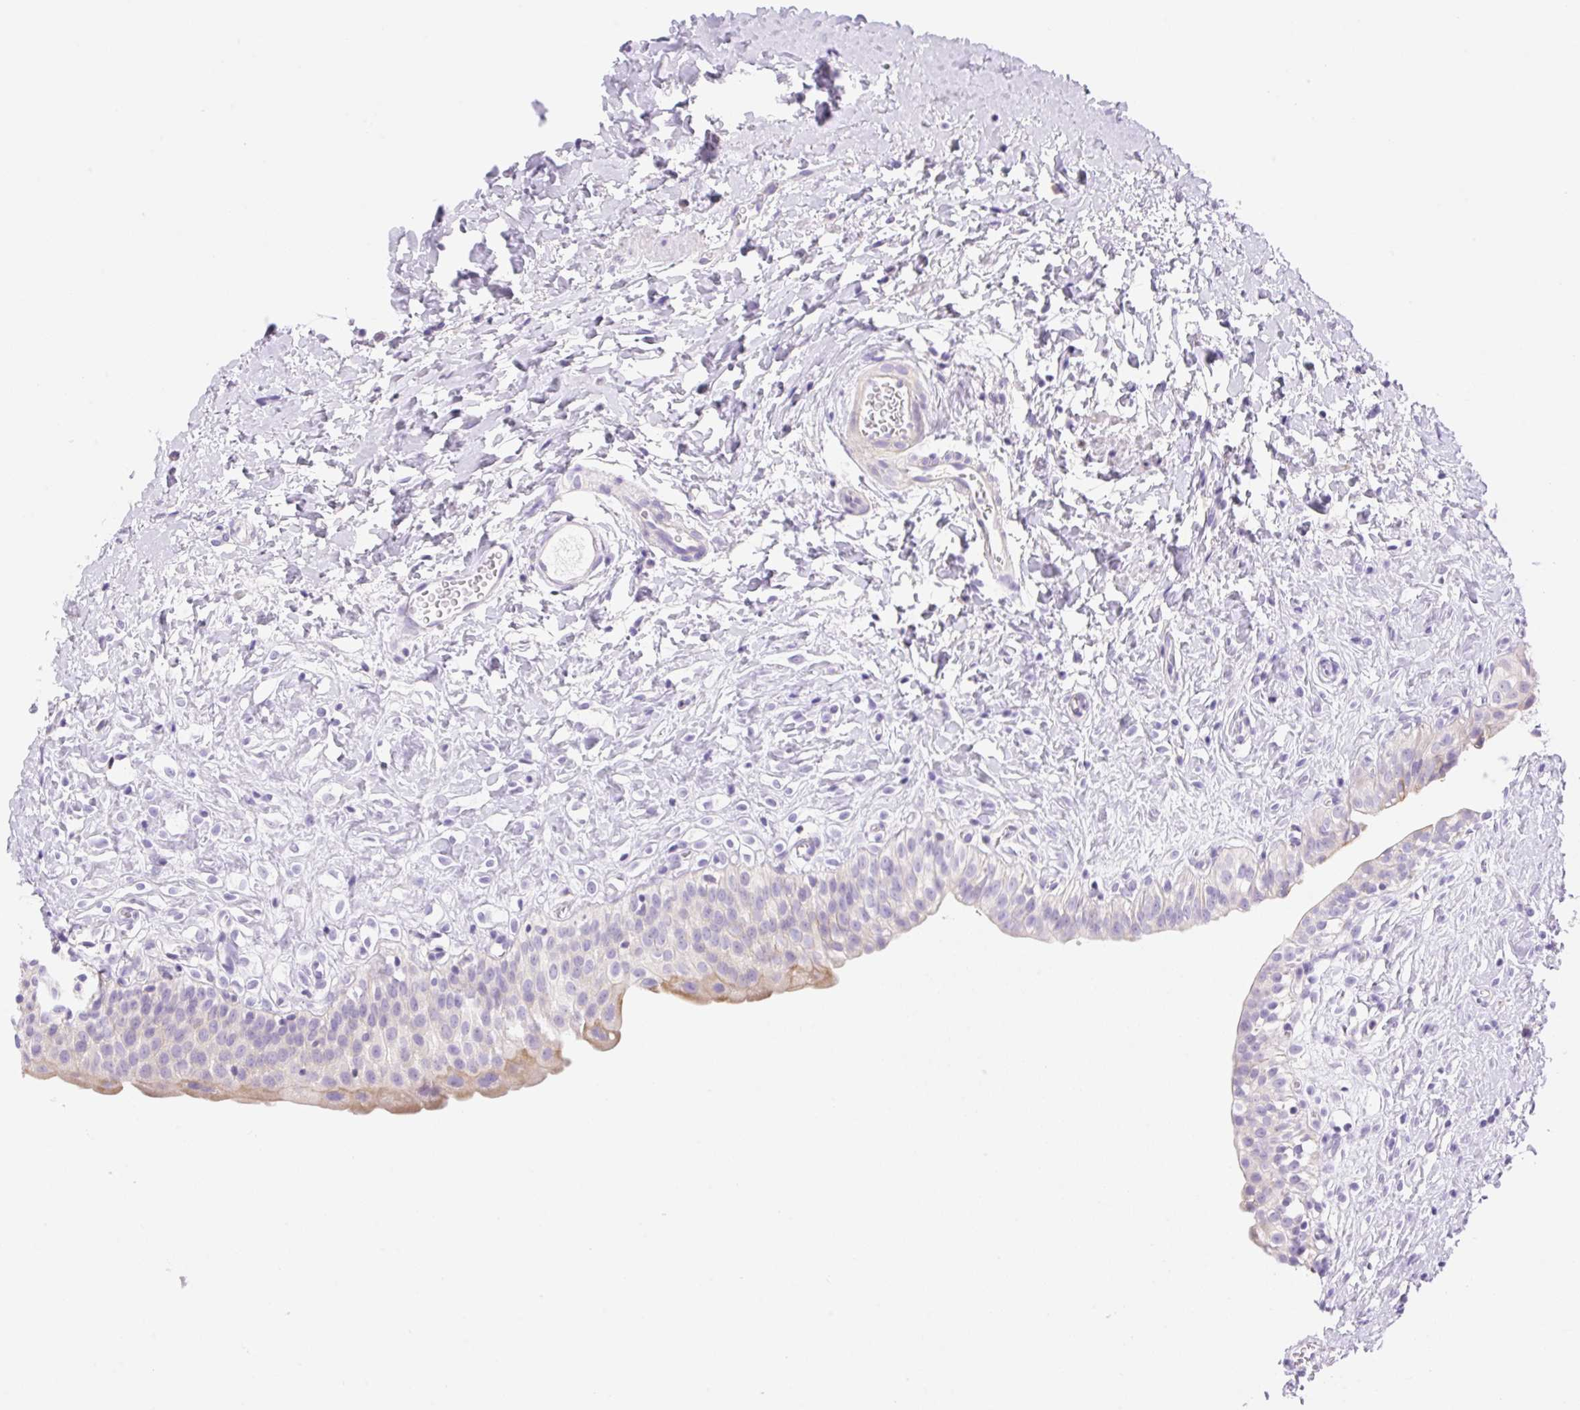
{"staining": {"intensity": "weak", "quantity": "<25%", "location": "cytoplasmic/membranous"}, "tissue": "urinary bladder", "cell_type": "Urothelial cells", "image_type": "normal", "snomed": [{"axis": "morphology", "description": "Normal tissue, NOS"}, {"axis": "topography", "description": "Urinary bladder"}], "caption": "Image shows no protein expression in urothelial cells of unremarkable urinary bladder. (Stains: DAB immunohistochemistry with hematoxylin counter stain, Microscopy: brightfield microscopy at high magnification).", "gene": "DENND5A", "patient": {"sex": "male", "age": 51}}